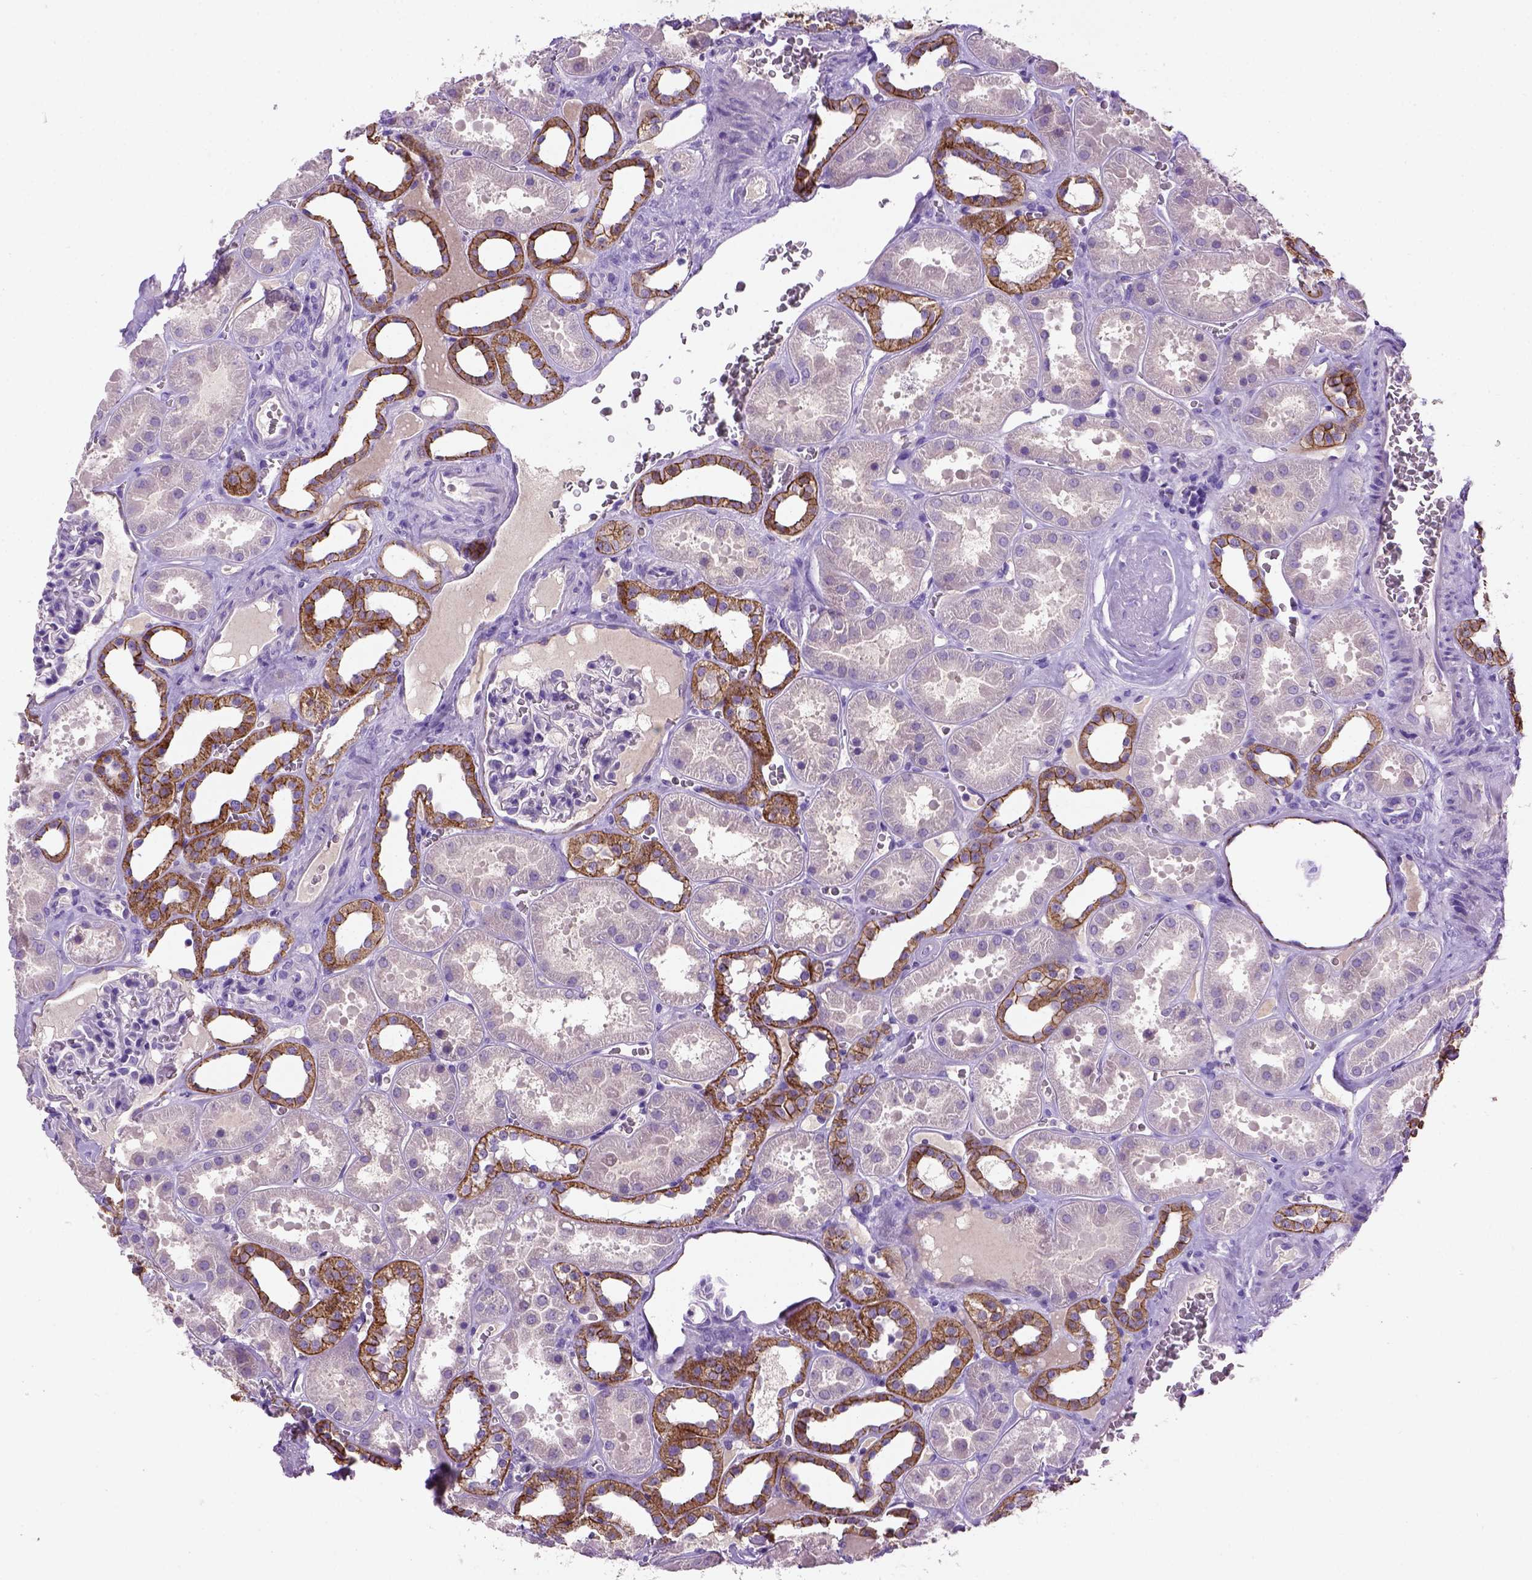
{"staining": {"intensity": "negative", "quantity": "none", "location": "none"}, "tissue": "kidney", "cell_type": "Cells in glomeruli", "image_type": "normal", "snomed": [{"axis": "morphology", "description": "Normal tissue, NOS"}, {"axis": "topography", "description": "Kidney"}], "caption": "DAB immunohistochemical staining of normal human kidney displays no significant expression in cells in glomeruli.", "gene": "CDH1", "patient": {"sex": "female", "age": 41}}